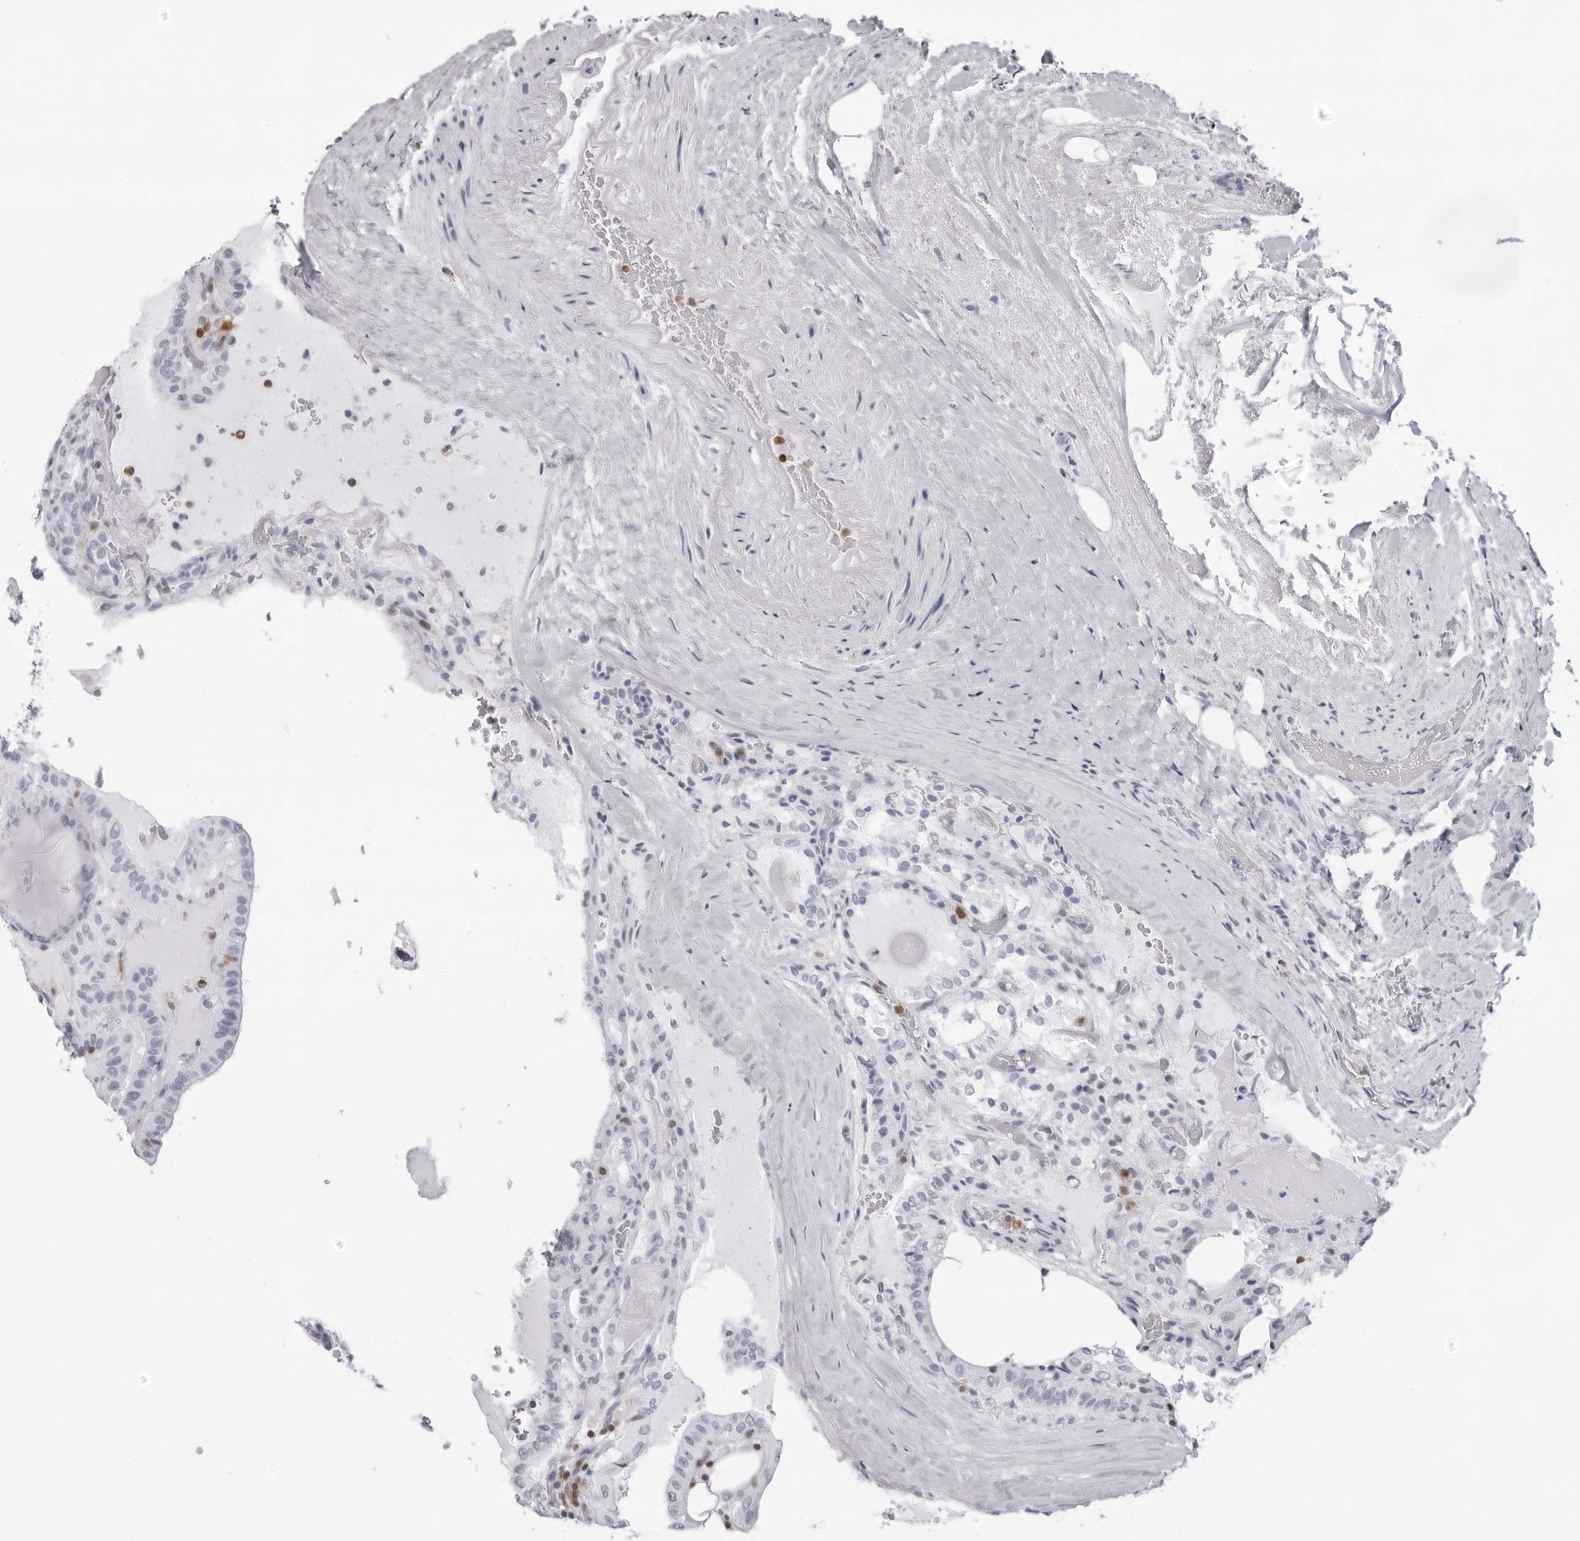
{"staining": {"intensity": "negative", "quantity": "none", "location": "none"}, "tissue": "thyroid cancer", "cell_type": "Tumor cells", "image_type": "cancer", "snomed": [{"axis": "morphology", "description": "Papillary adenocarcinoma, NOS"}, {"axis": "topography", "description": "Thyroid gland"}], "caption": "This is an immunohistochemistry (IHC) image of papillary adenocarcinoma (thyroid). There is no staining in tumor cells.", "gene": "FMNL1", "patient": {"sex": "male", "age": 77}}